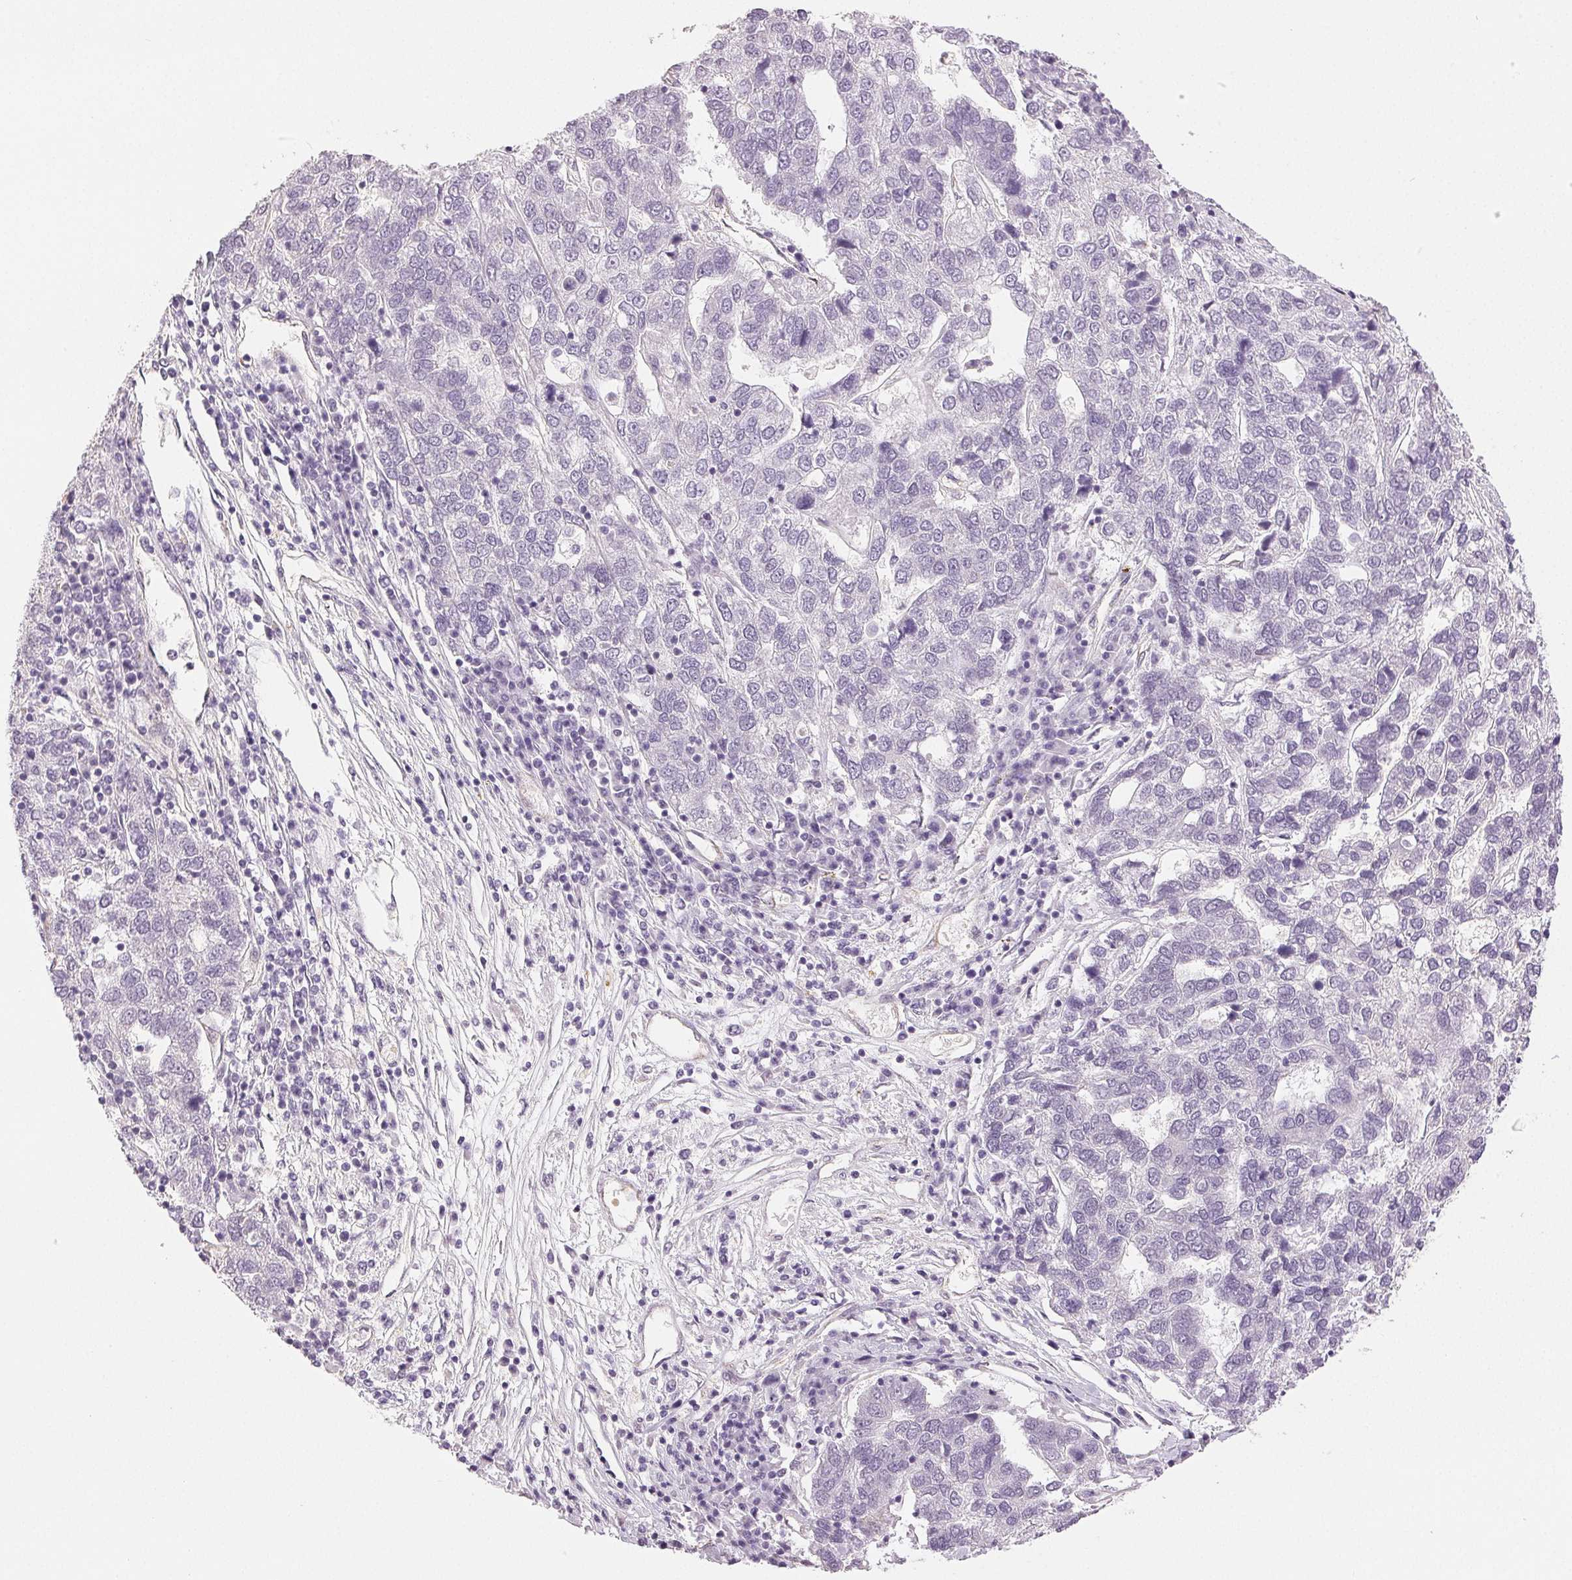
{"staining": {"intensity": "negative", "quantity": "none", "location": "none"}, "tissue": "pancreatic cancer", "cell_type": "Tumor cells", "image_type": "cancer", "snomed": [{"axis": "morphology", "description": "Adenocarcinoma, NOS"}, {"axis": "topography", "description": "Pancreas"}], "caption": "This is an IHC photomicrograph of human pancreatic cancer (adenocarcinoma). There is no expression in tumor cells.", "gene": "PLCB1", "patient": {"sex": "female", "age": 61}}